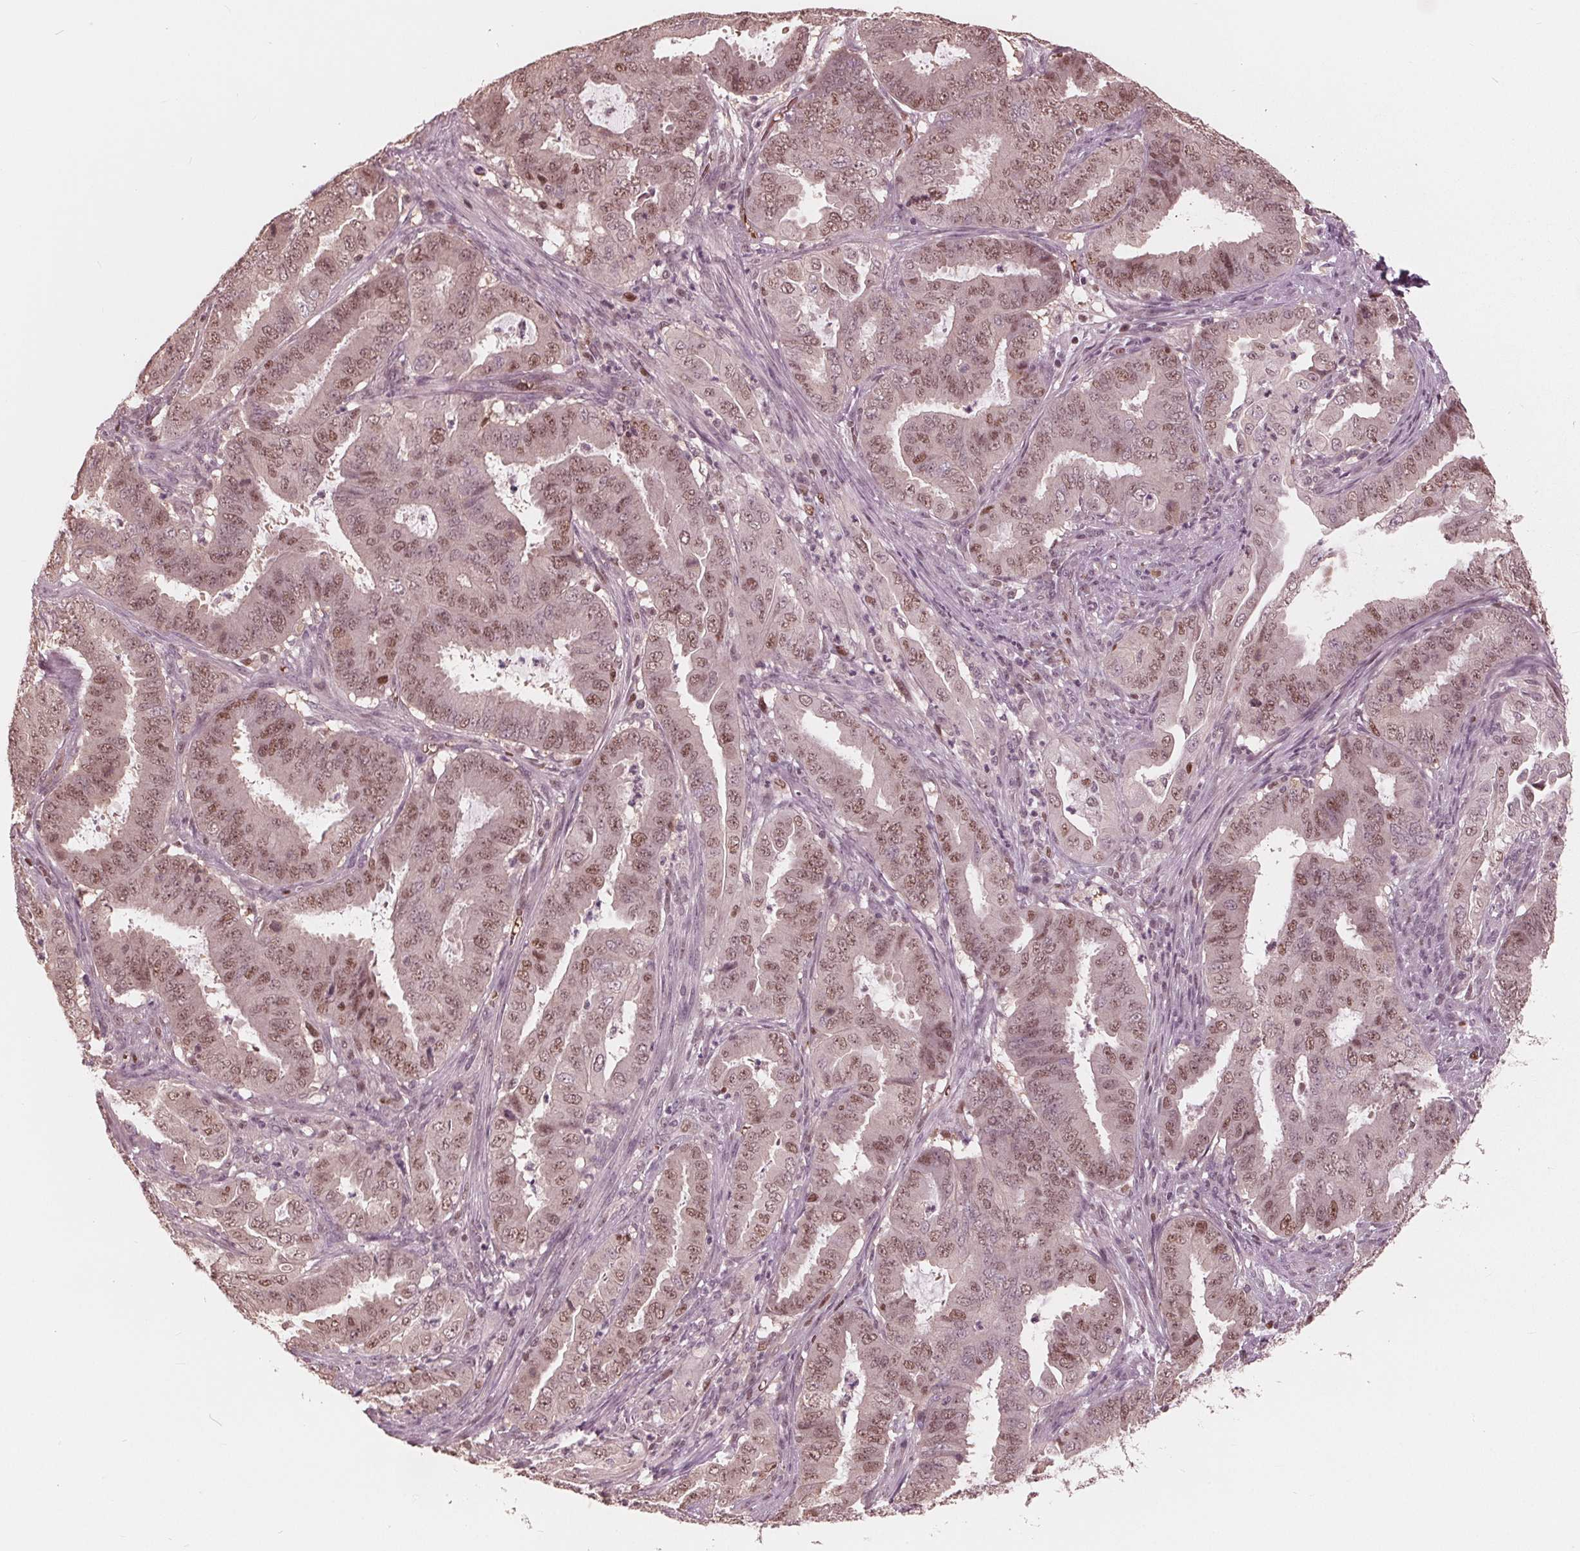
{"staining": {"intensity": "moderate", "quantity": ">75%", "location": "nuclear"}, "tissue": "endometrial cancer", "cell_type": "Tumor cells", "image_type": "cancer", "snomed": [{"axis": "morphology", "description": "Adenocarcinoma, NOS"}, {"axis": "topography", "description": "Endometrium"}], "caption": "Endometrial cancer stained with DAB immunohistochemistry reveals medium levels of moderate nuclear staining in approximately >75% of tumor cells.", "gene": "HIRIP3", "patient": {"sex": "female", "age": 51}}